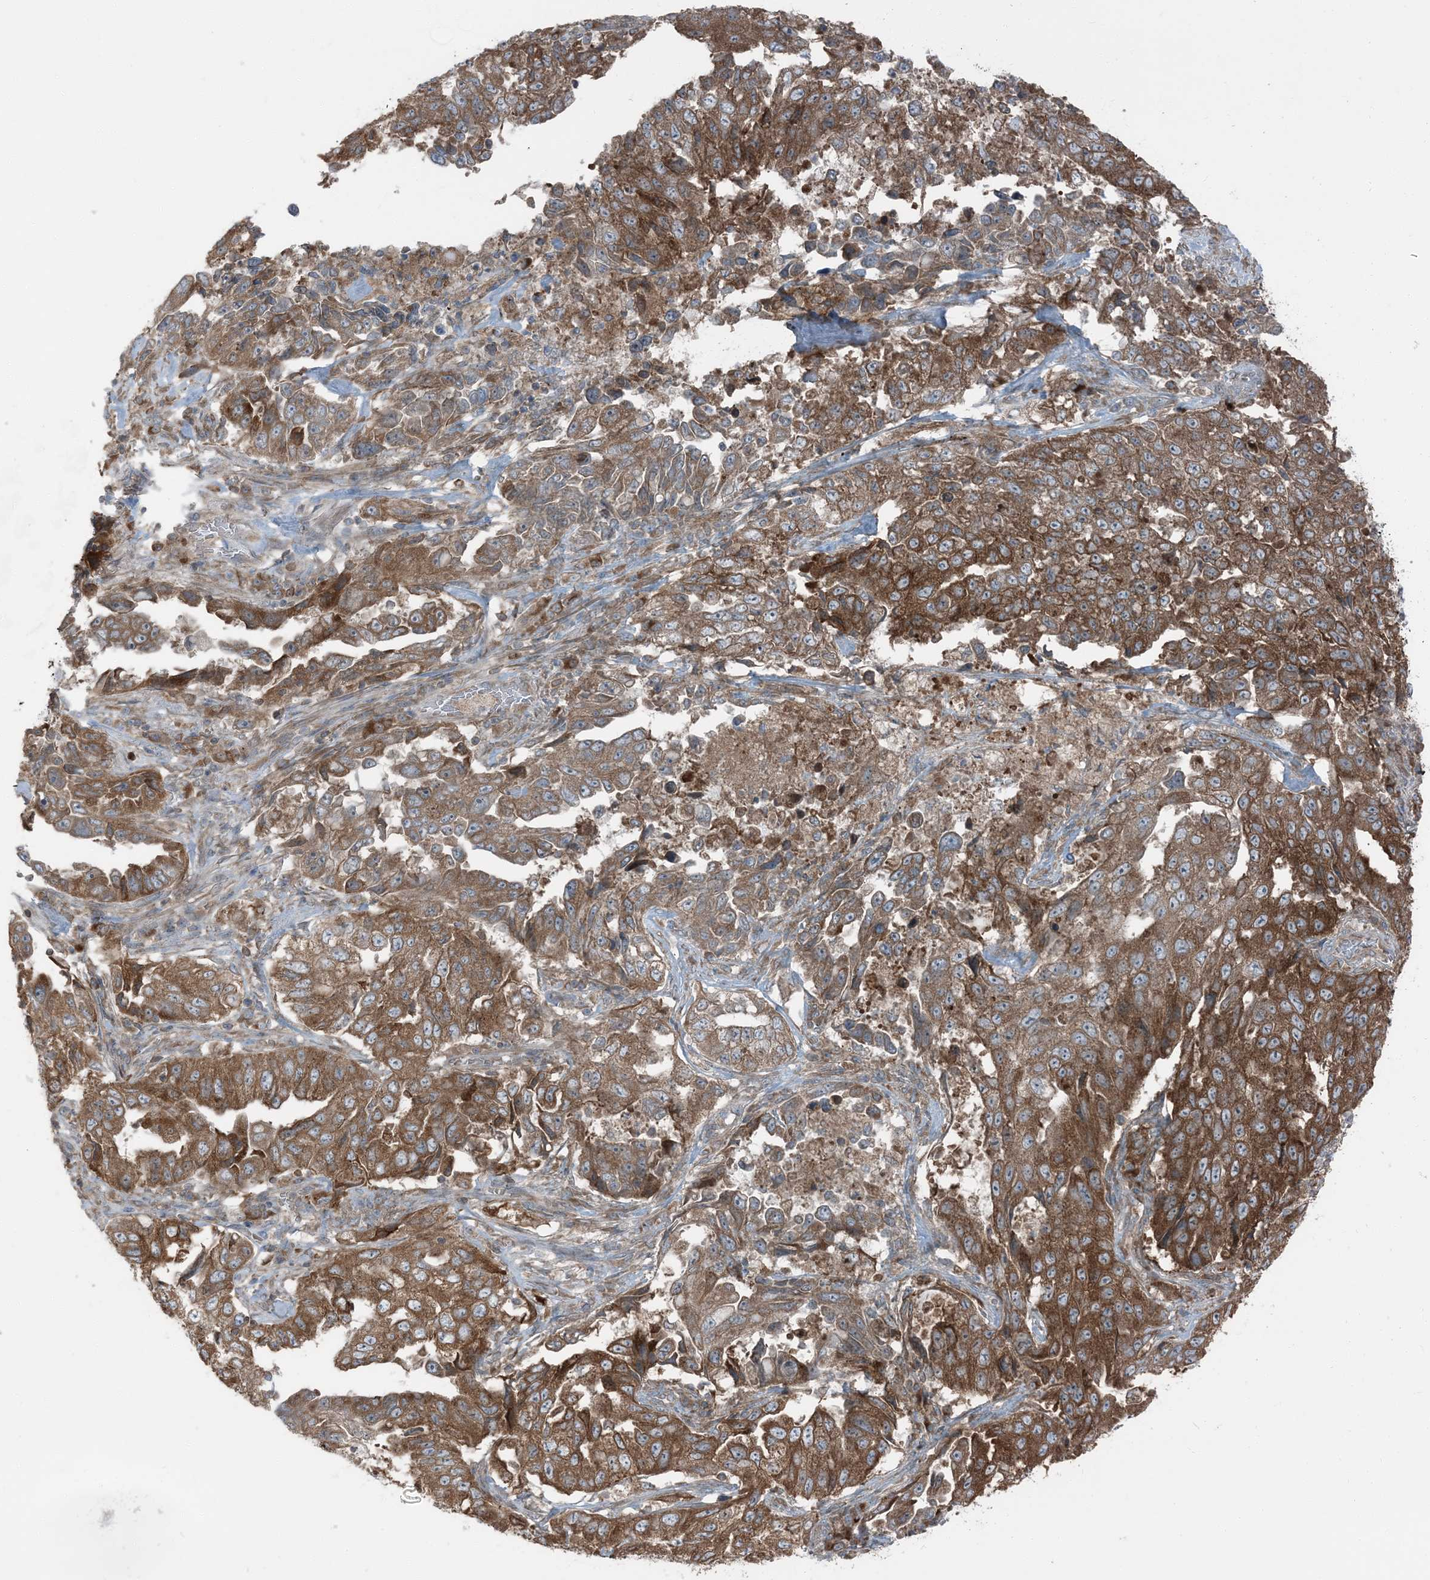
{"staining": {"intensity": "strong", "quantity": ">75%", "location": "cytoplasmic/membranous"}, "tissue": "lung cancer", "cell_type": "Tumor cells", "image_type": "cancer", "snomed": [{"axis": "morphology", "description": "Adenocarcinoma, NOS"}, {"axis": "topography", "description": "Lung"}], "caption": "Human lung cancer (adenocarcinoma) stained with a brown dye shows strong cytoplasmic/membranous positive staining in about >75% of tumor cells.", "gene": "RAB3GAP1", "patient": {"sex": "female", "age": 51}}